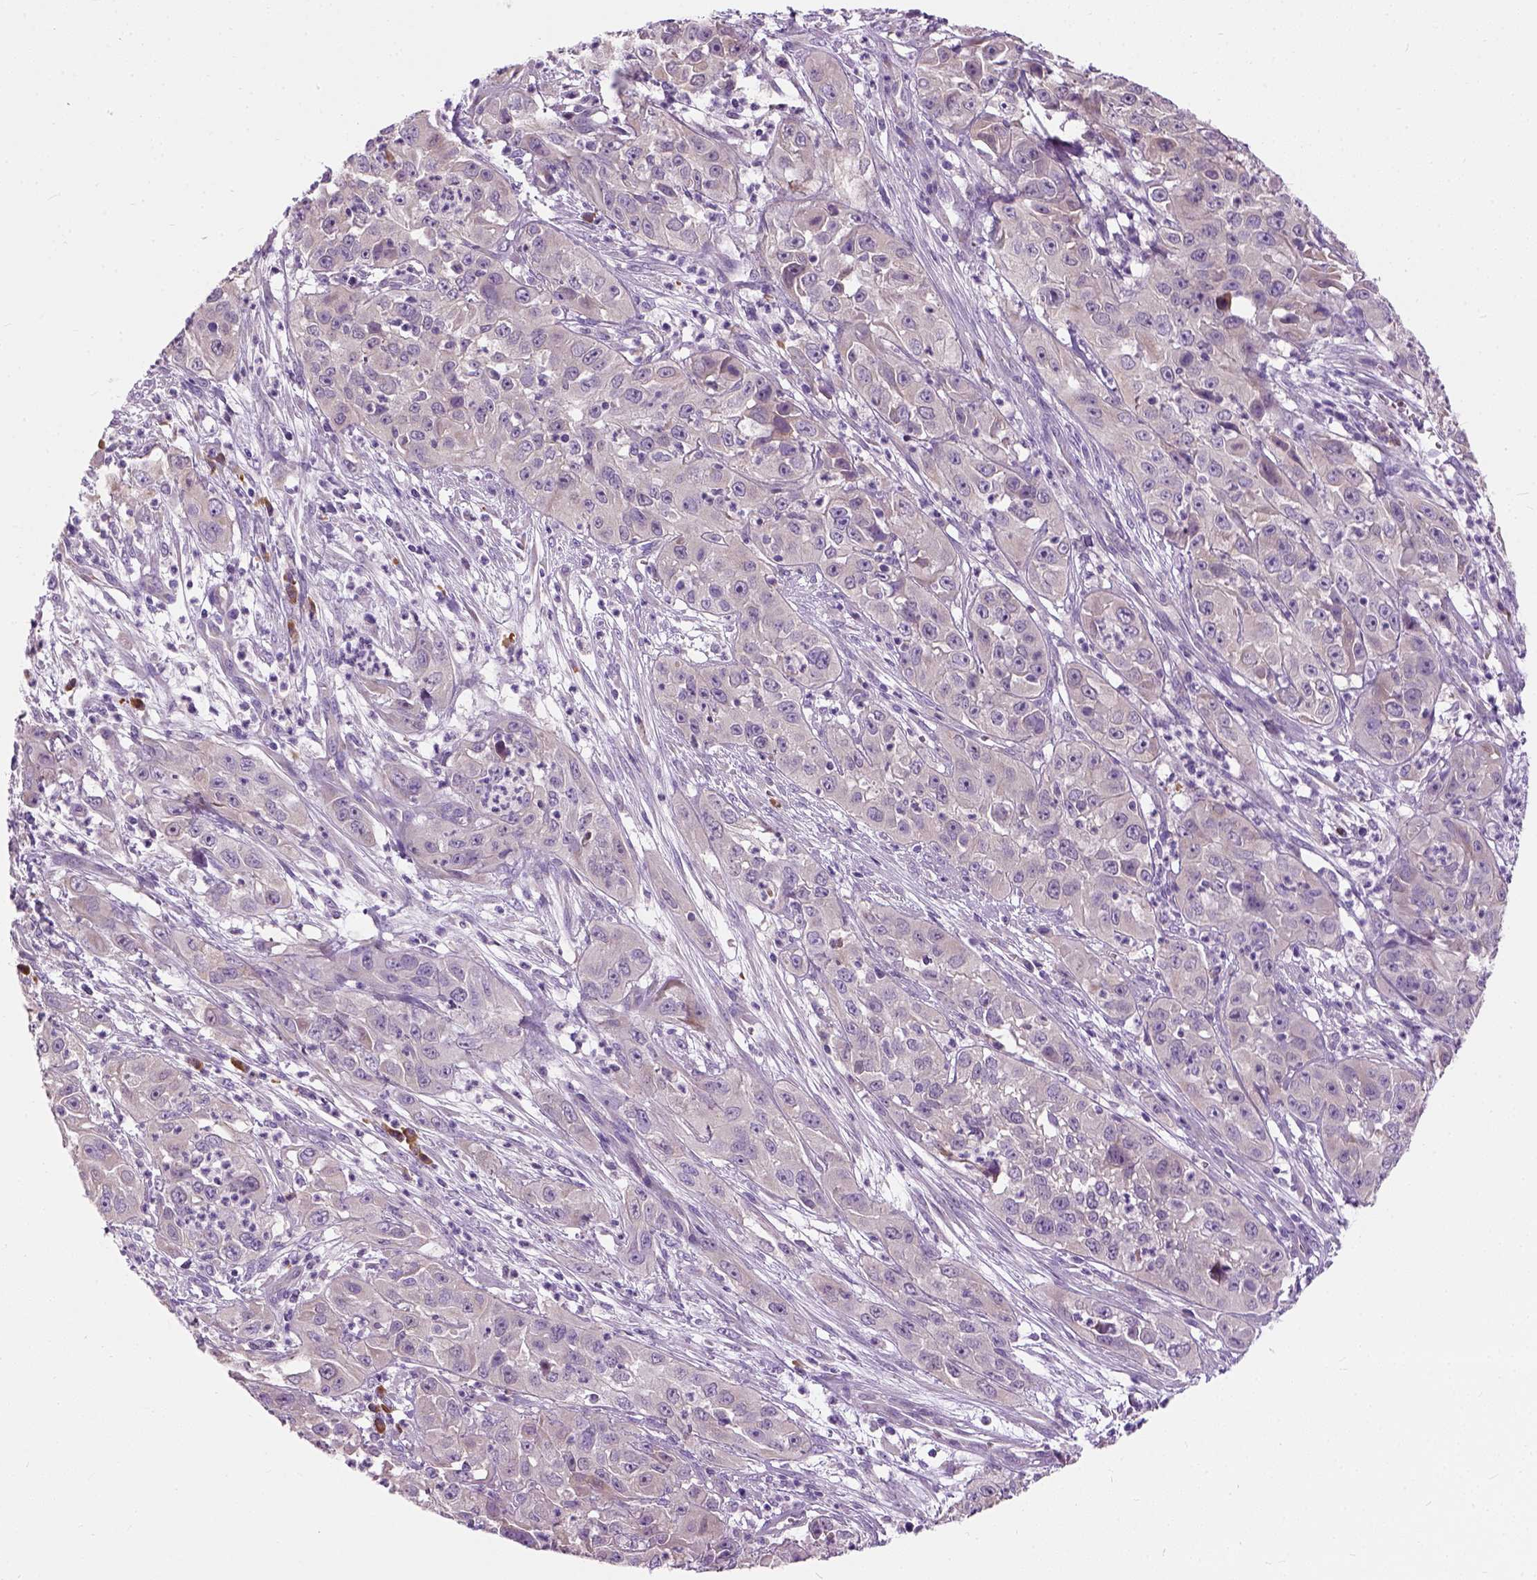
{"staining": {"intensity": "negative", "quantity": "none", "location": "none"}, "tissue": "cervical cancer", "cell_type": "Tumor cells", "image_type": "cancer", "snomed": [{"axis": "morphology", "description": "Squamous cell carcinoma, NOS"}, {"axis": "topography", "description": "Cervix"}], "caption": "The immunohistochemistry (IHC) micrograph has no significant positivity in tumor cells of cervical cancer (squamous cell carcinoma) tissue.", "gene": "TRIM72", "patient": {"sex": "female", "age": 32}}